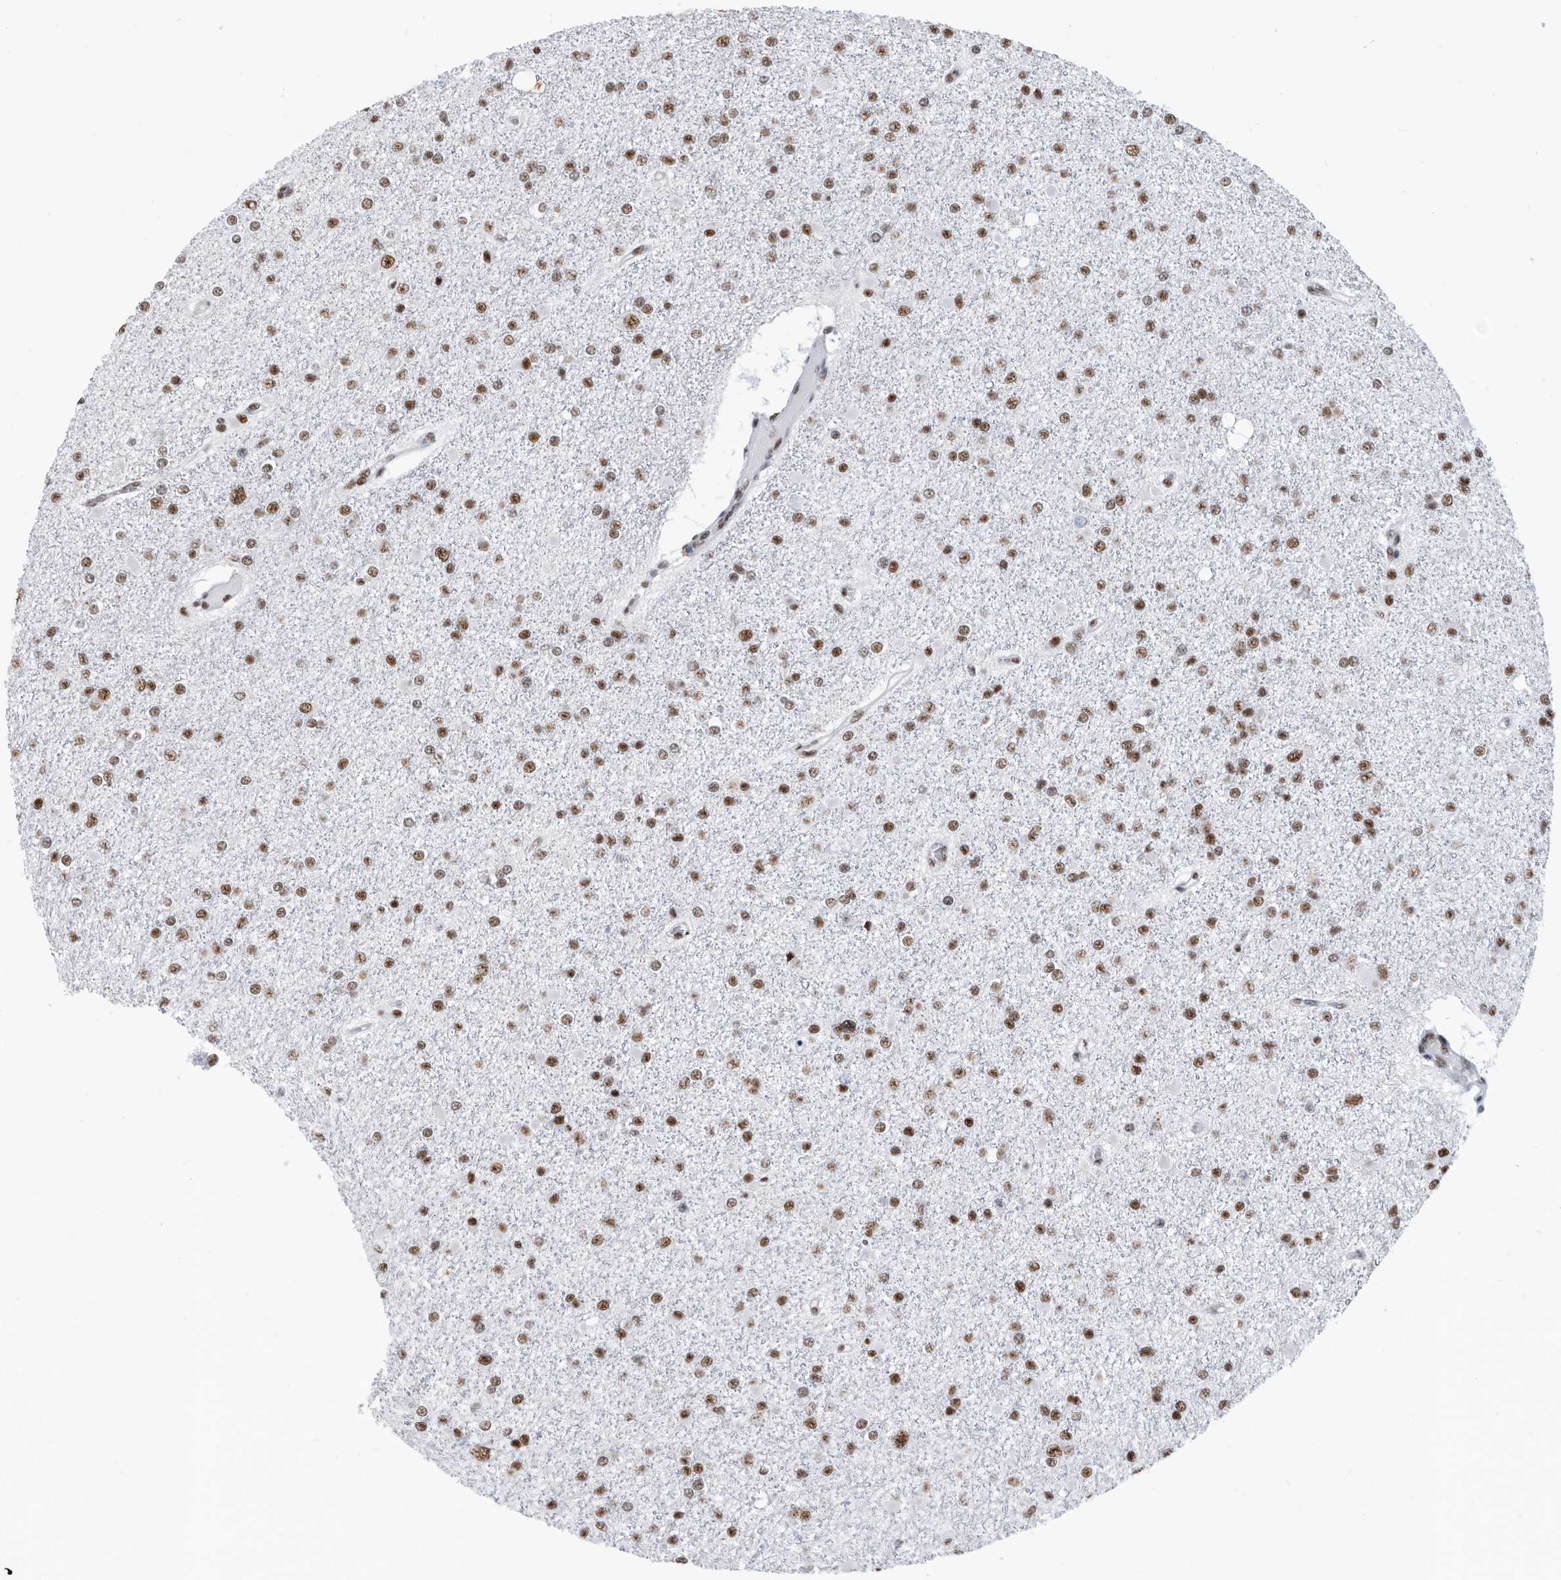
{"staining": {"intensity": "moderate", "quantity": ">75%", "location": "nuclear"}, "tissue": "glioma", "cell_type": "Tumor cells", "image_type": "cancer", "snomed": [{"axis": "morphology", "description": "Glioma, malignant, Low grade"}, {"axis": "topography", "description": "Brain"}], "caption": "Moderate nuclear expression is present in approximately >75% of tumor cells in glioma.", "gene": "SF3A1", "patient": {"sex": "female", "age": 22}}